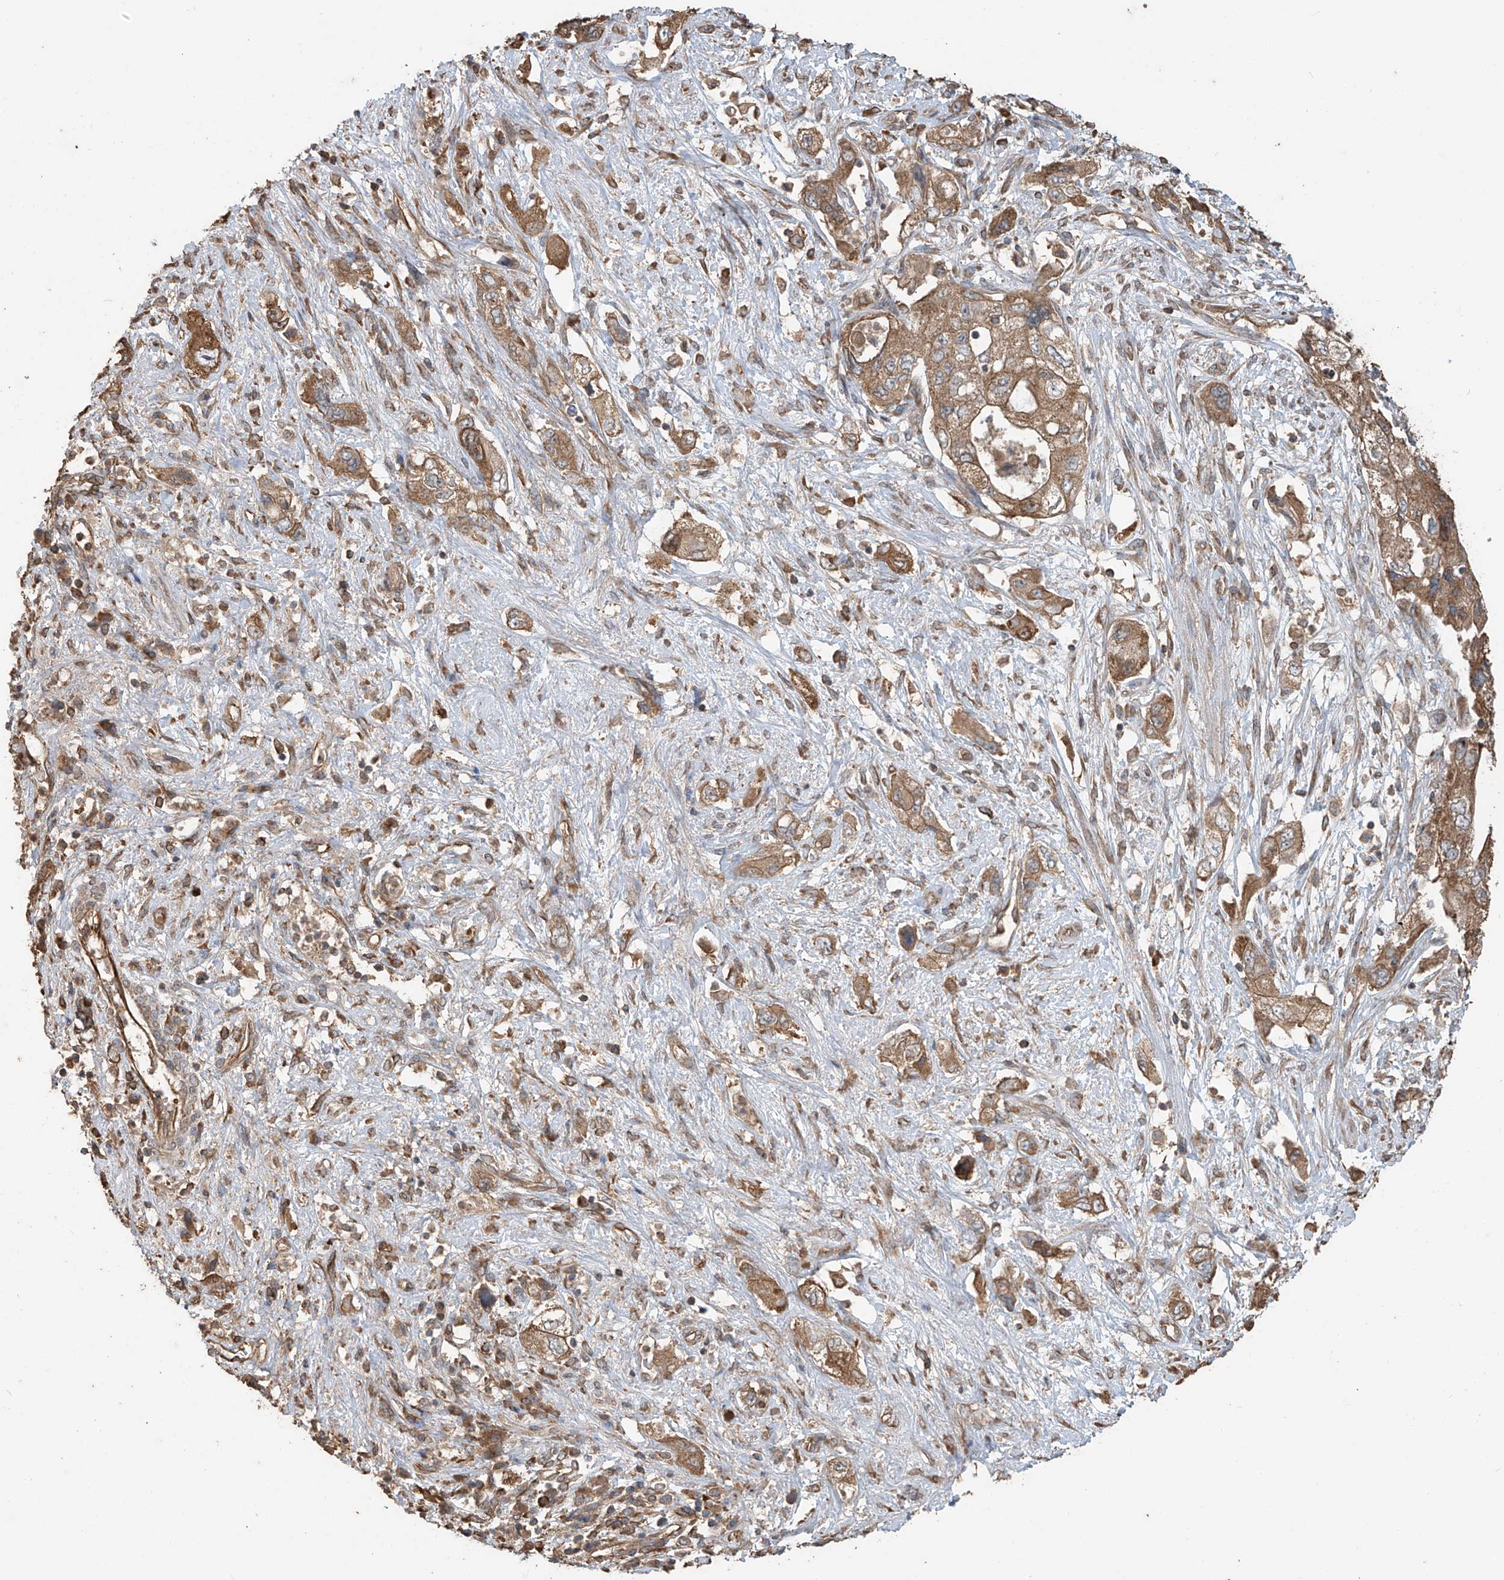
{"staining": {"intensity": "moderate", "quantity": ">75%", "location": "cytoplasmic/membranous"}, "tissue": "pancreatic cancer", "cell_type": "Tumor cells", "image_type": "cancer", "snomed": [{"axis": "morphology", "description": "Adenocarcinoma, NOS"}, {"axis": "topography", "description": "Pancreas"}], "caption": "Brown immunohistochemical staining in human adenocarcinoma (pancreatic) exhibits moderate cytoplasmic/membranous staining in about >75% of tumor cells.", "gene": "AGBL5", "patient": {"sex": "female", "age": 73}}